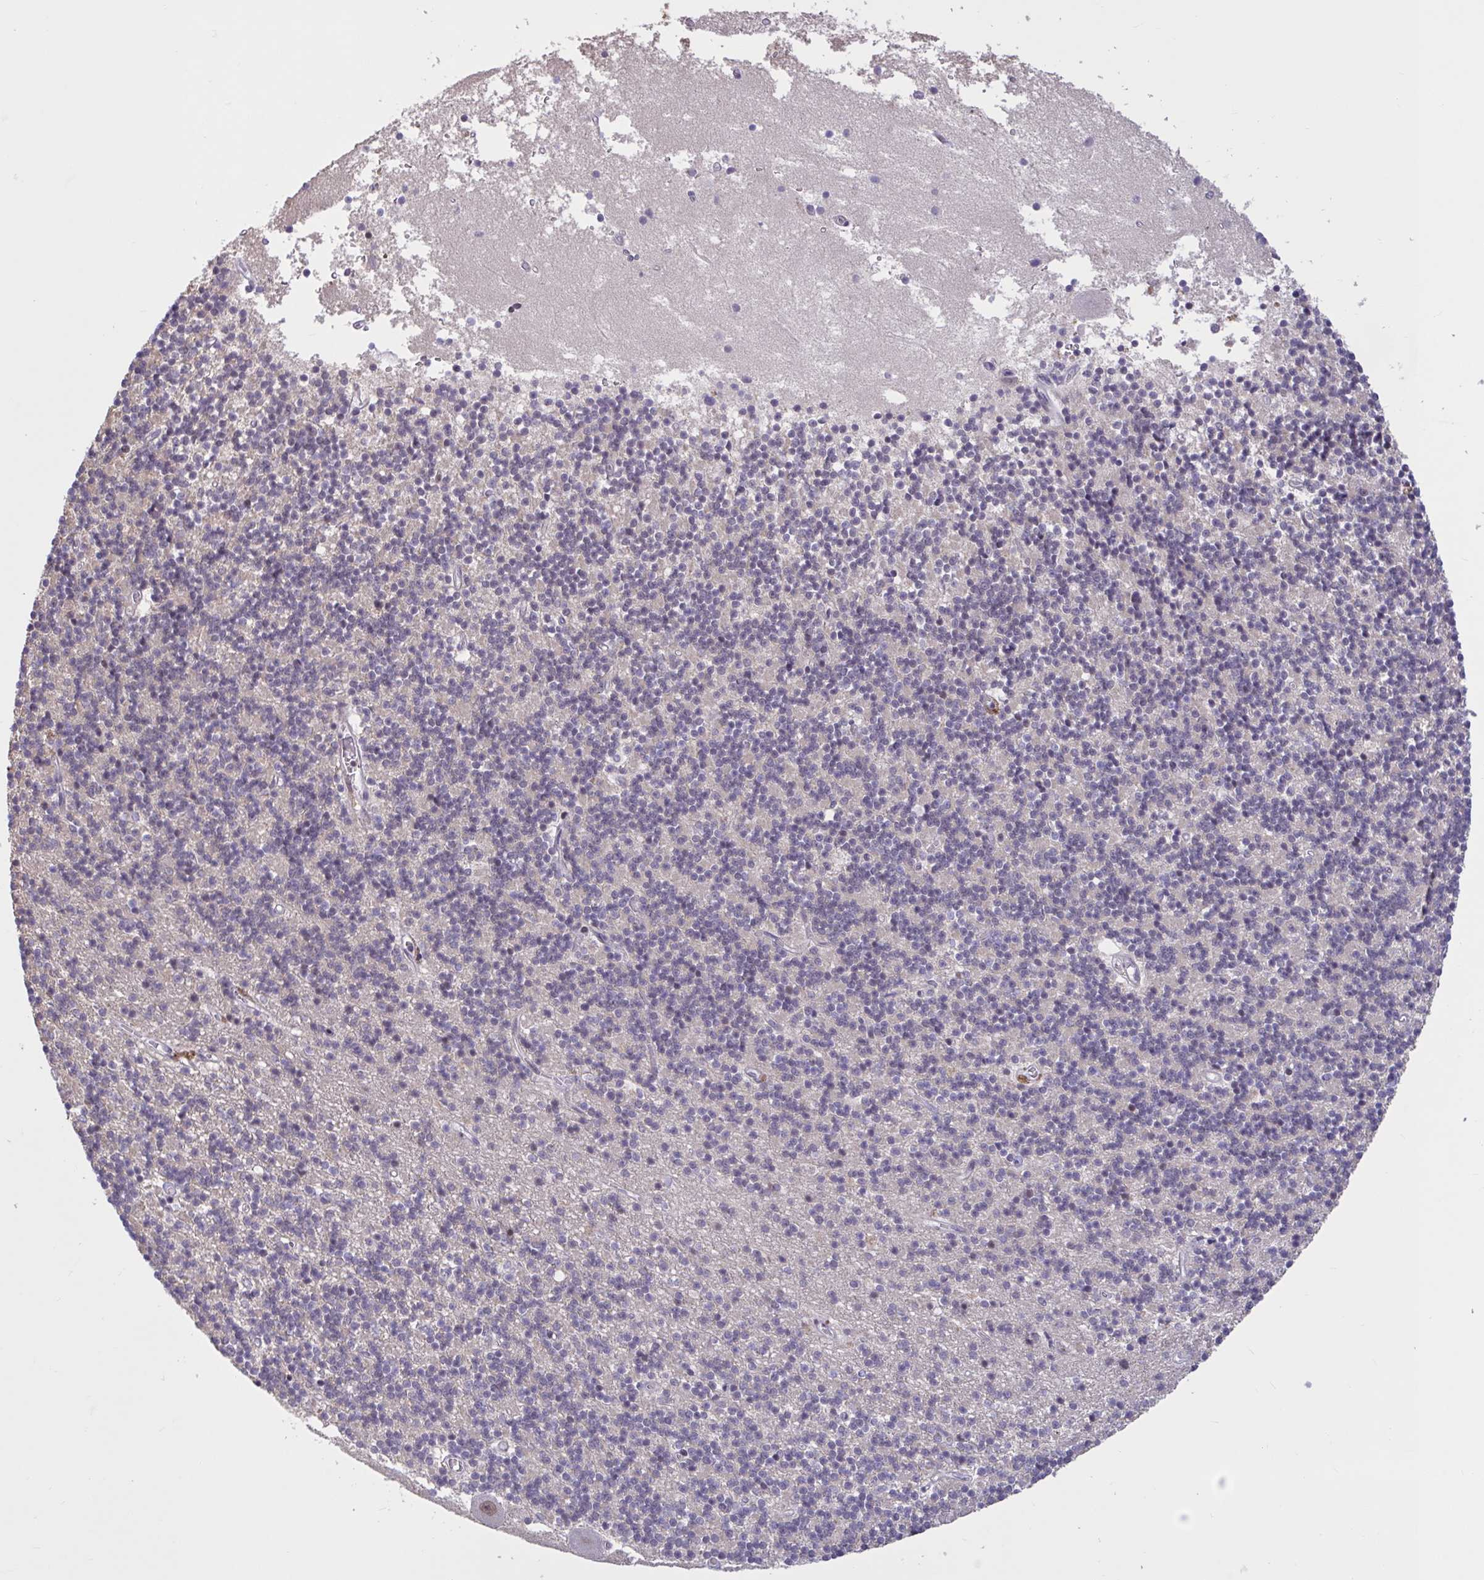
{"staining": {"intensity": "negative", "quantity": "none", "location": "none"}, "tissue": "cerebellum", "cell_type": "Cells in granular layer", "image_type": "normal", "snomed": [{"axis": "morphology", "description": "Normal tissue, NOS"}, {"axis": "topography", "description": "Cerebellum"}], "caption": "The micrograph reveals no staining of cells in granular layer in unremarkable cerebellum. (Immunohistochemistry (ihc), brightfield microscopy, high magnification).", "gene": "ZNF414", "patient": {"sex": "male", "age": 54}}